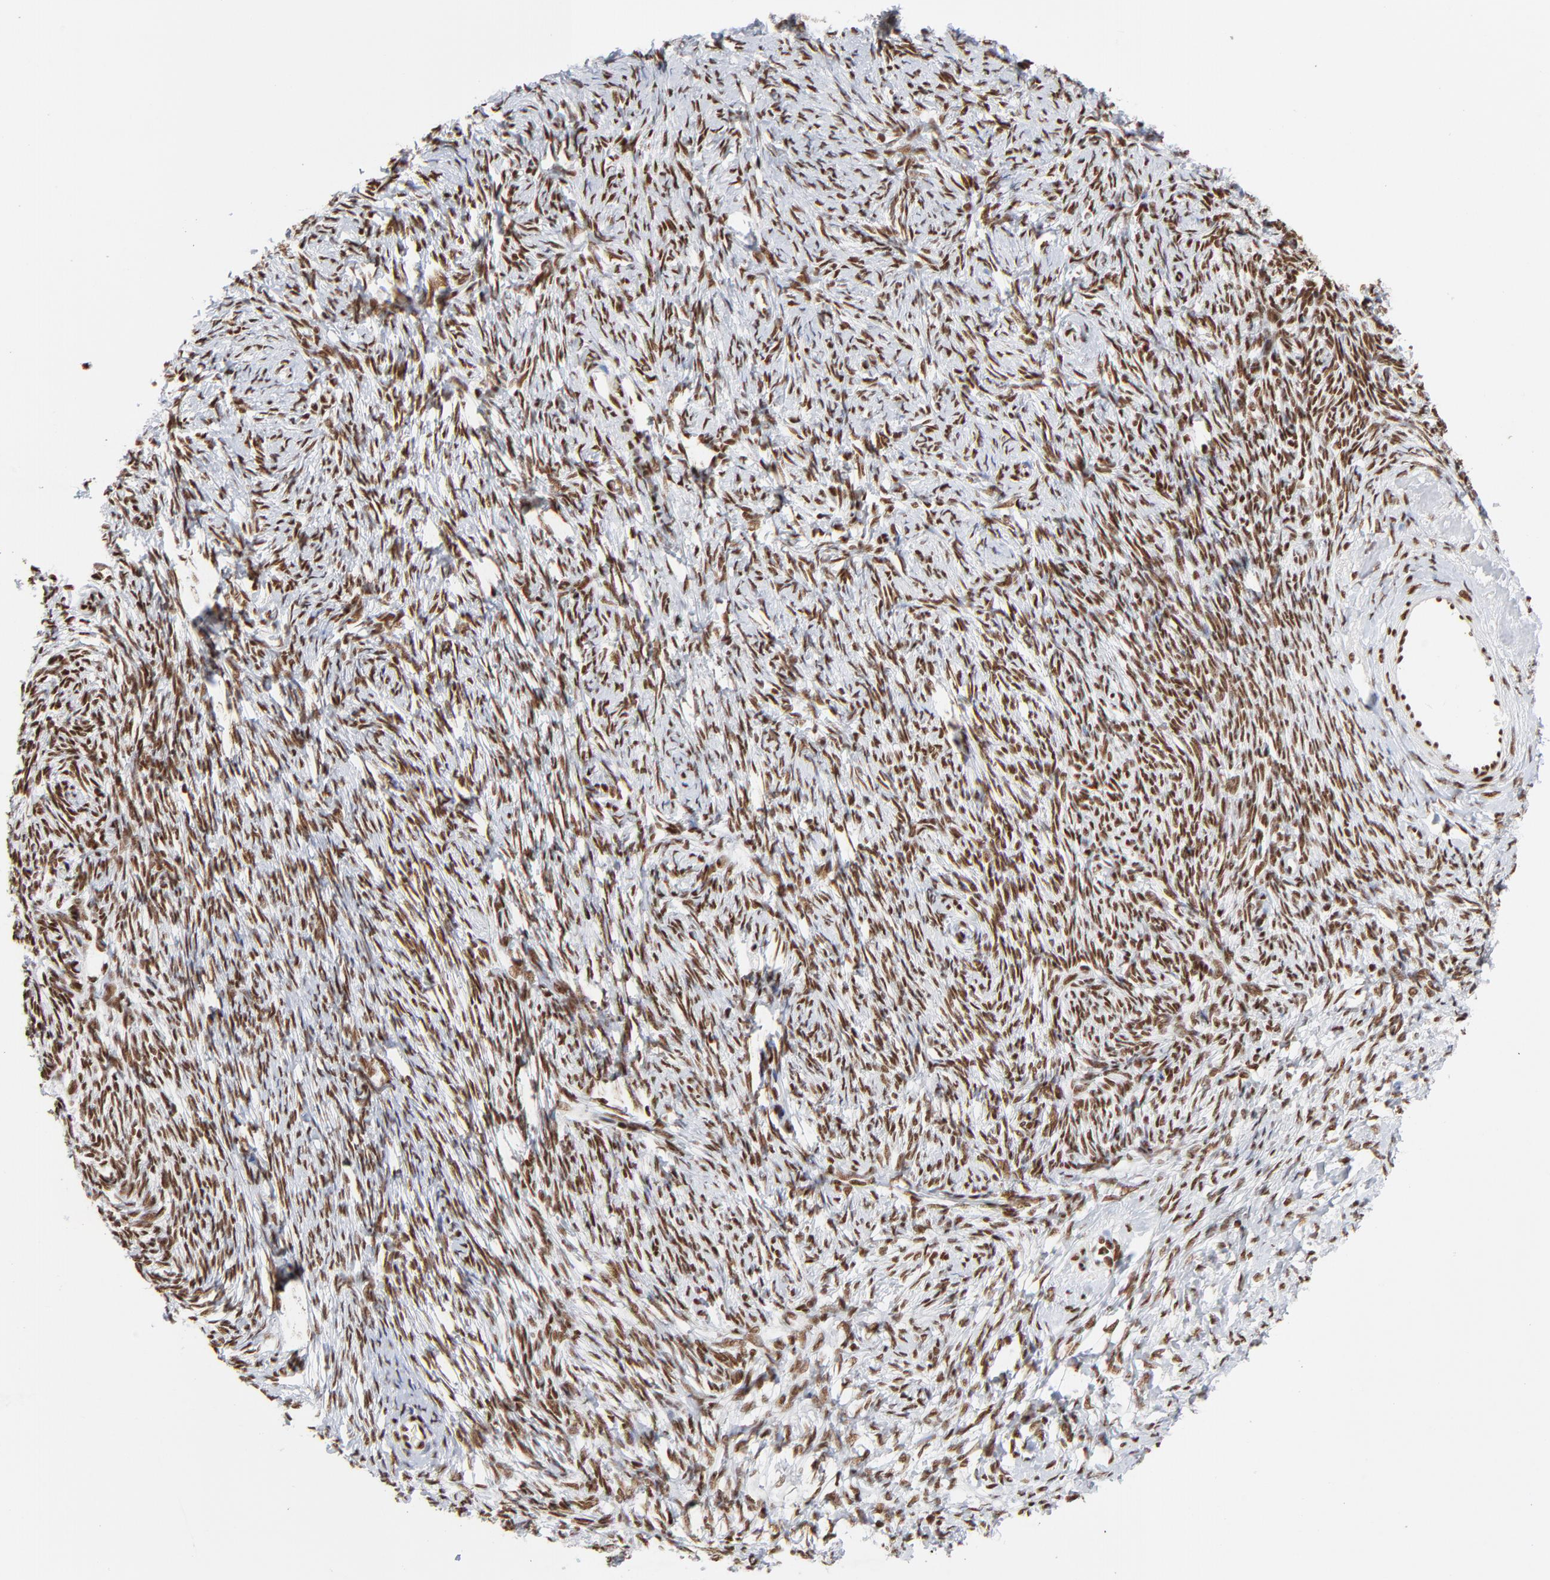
{"staining": {"intensity": "strong", "quantity": ">75%", "location": "nuclear"}, "tissue": "ovarian cancer", "cell_type": "Tumor cells", "image_type": "cancer", "snomed": [{"axis": "morphology", "description": "Normal tissue, NOS"}, {"axis": "morphology", "description": "Cystadenocarcinoma, serous, NOS"}, {"axis": "topography", "description": "Ovary"}], "caption": "Protein staining of serous cystadenocarcinoma (ovarian) tissue reveals strong nuclear positivity in about >75% of tumor cells.", "gene": "CREB1", "patient": {"sex": "female", "age": 62}}